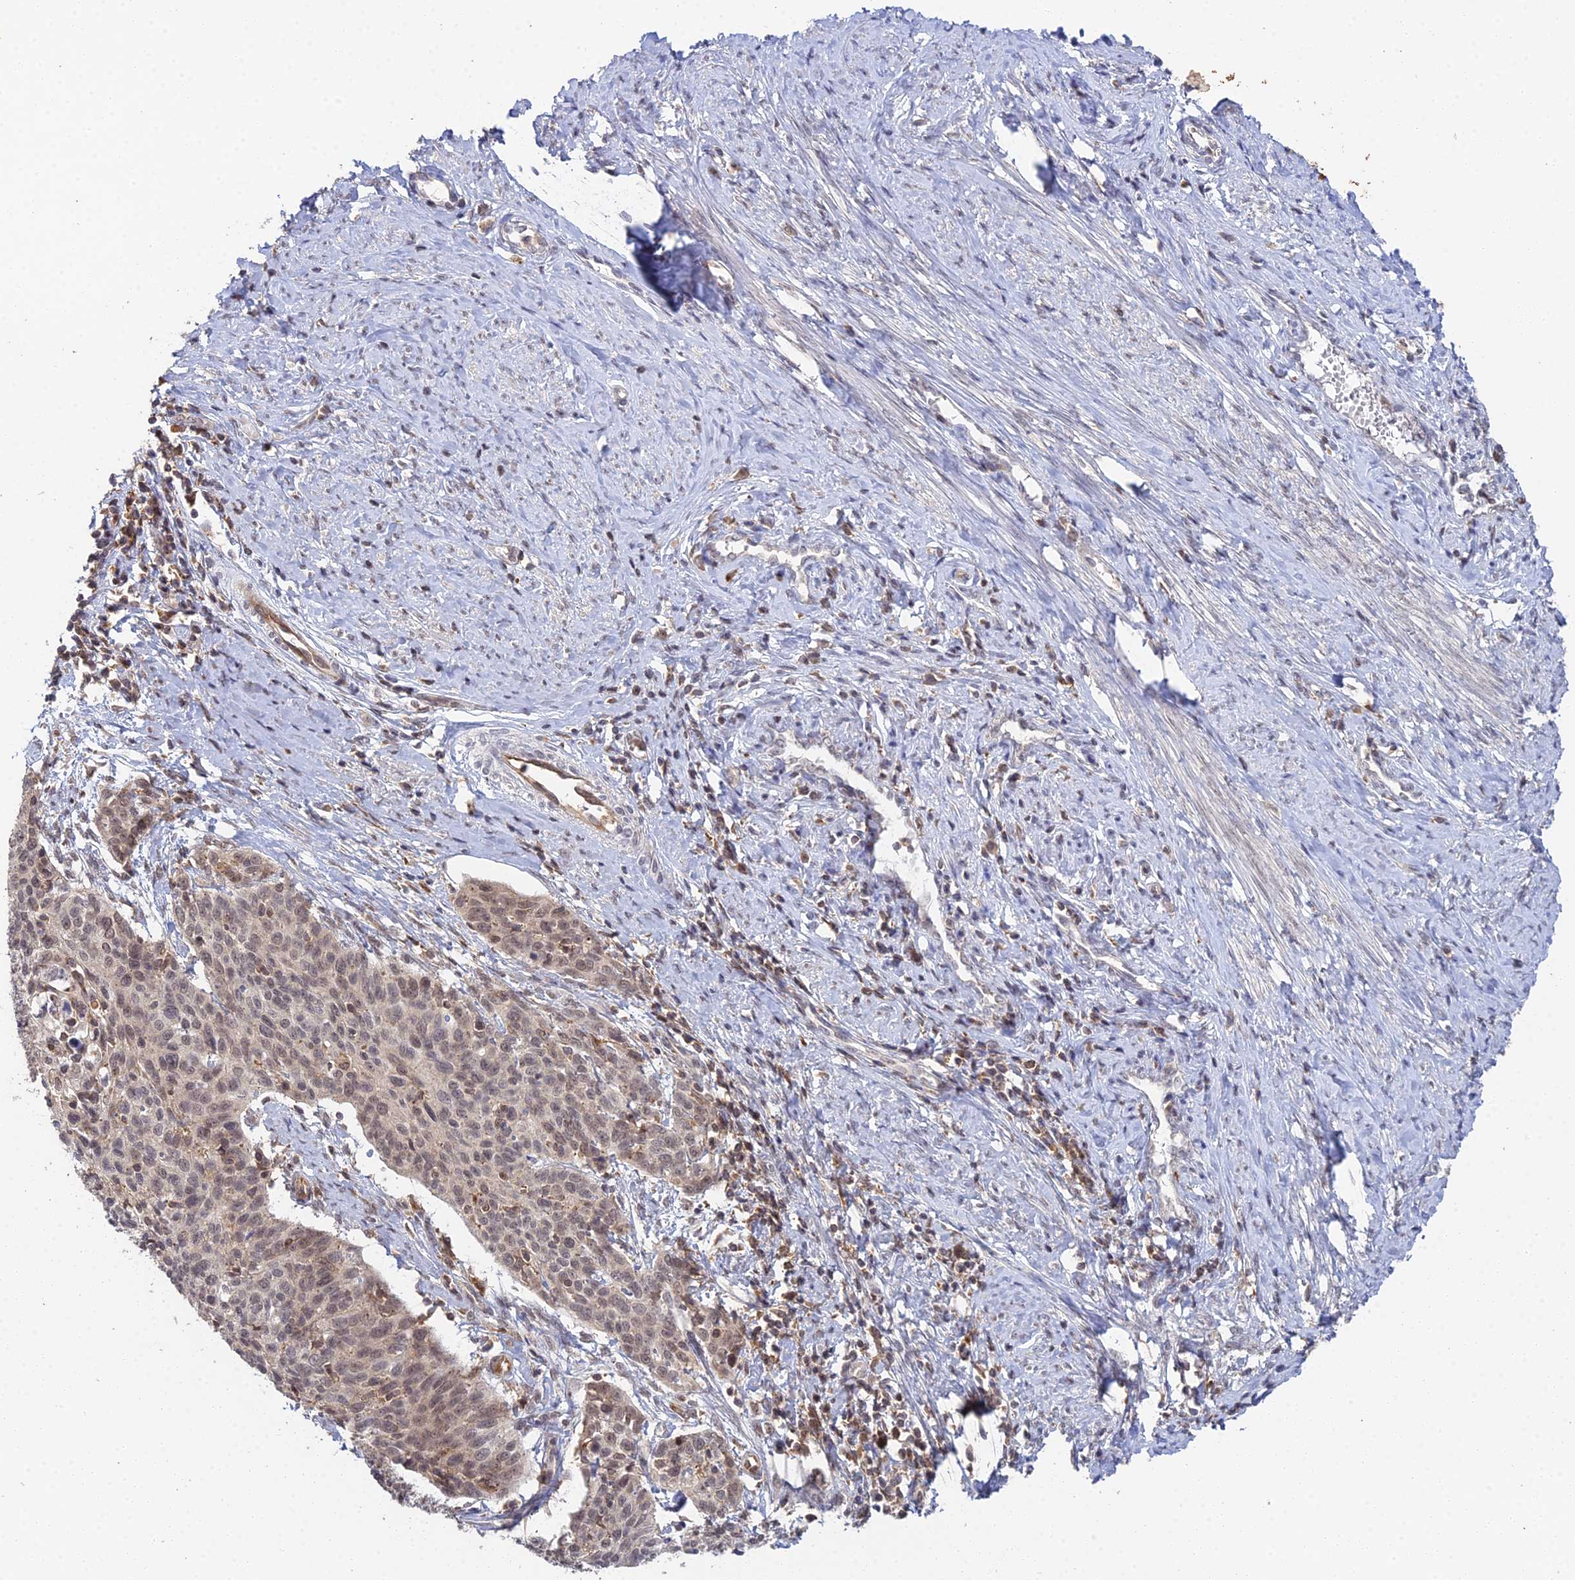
{"staining": {"intensity": "moderate", "quantity": ">75%", "location": "cytoplasmic/membranous,nuclear"}, "tissue": "cervical cancer", "cell_type": "Tumor cells", "image_type": "cancer", "snomed": [{"axis": "morphology", "description": "Squamous cell carcinoma, NOS"}, {"axis": "topography", "description": "Cervix"}], "caption": "The histopathology image displays a brown stain indicating the presence of a protein in the cytoplasmic/membranous and nuclear of tumor cells in squamous cell carcinoma (cervical).", "gene": "TPRX1", "patient": {"sex": "female", "age": 39}}